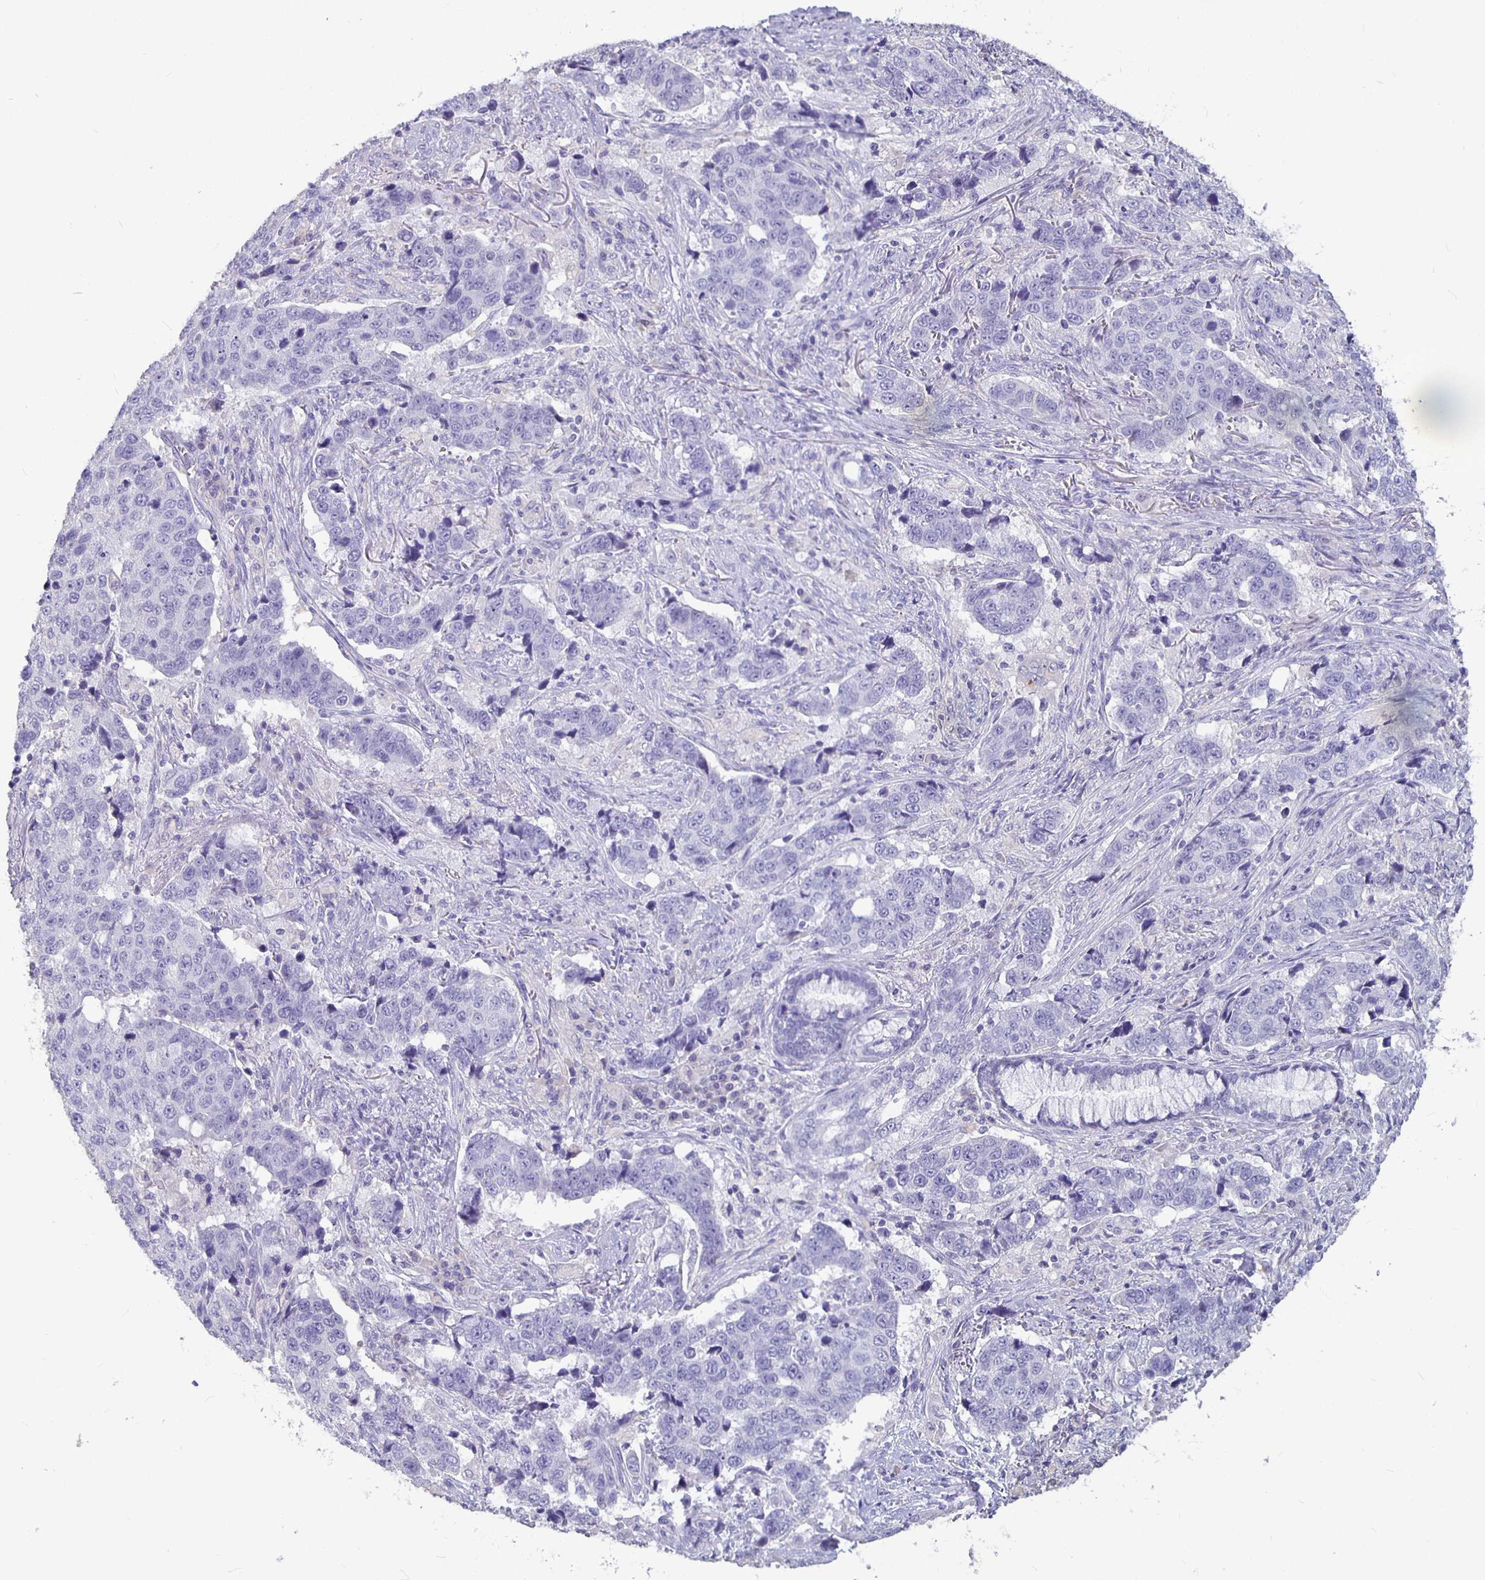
{"staining": {"intensity": "negative", "quantity": "none", "location": "none"}, "tissue": "lung cancer", "cell_type": "Tumor cells", "image_type": "cancer", "snomed": [{"axis": "morphology", "description": "Squamous cell carcinoma, NOS"}, {"axis": "topography", "description": "Lymph node"}, {"axis": "topography", "description": "Lung"}], "caption": "A high-resolution micrograph shows IHC staining of squamous cell carcinoma (lung), which displays no significant expression in tumor cells.", "gene": "GPX4", "patient": {"sex": "male", "age": 61}}